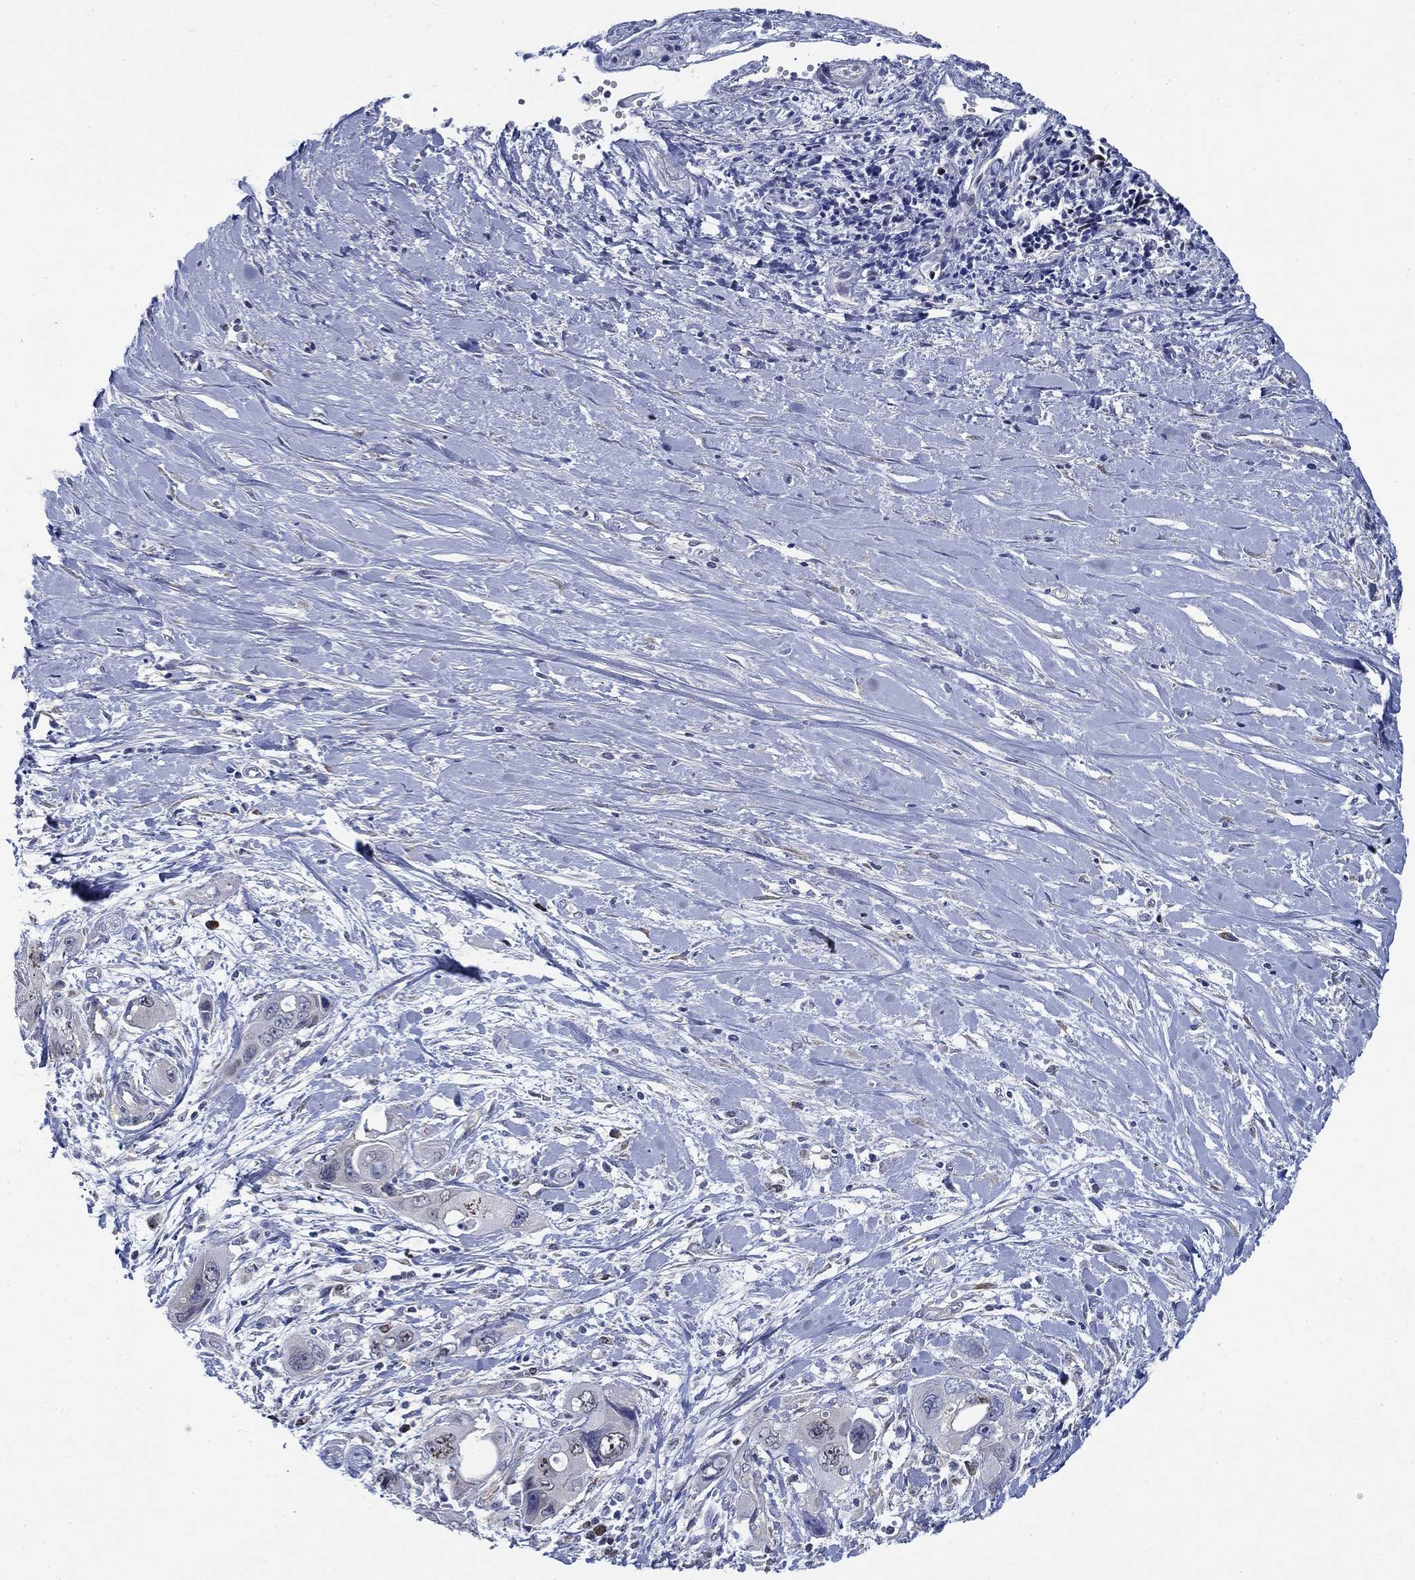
{"staining": {"intensity": "negative", "quantity": "none", "location": "none"}, "tissue": "pancreatic cancer", "cell_type": "Tumor cells", "image_type": "cancer", "snomed": [{"axis": "morphology", "description": "Adenocarcinoma, NOS"}, {"axis": "topography", "description": "Pancreas"}], "caption": "Adenocarcinoma (pancreatic) was stained to show a protein in brown. There is no significant staining in tumor cells.", "gene": "MMP24", "patient": {"sex": "male", "age": 47}}